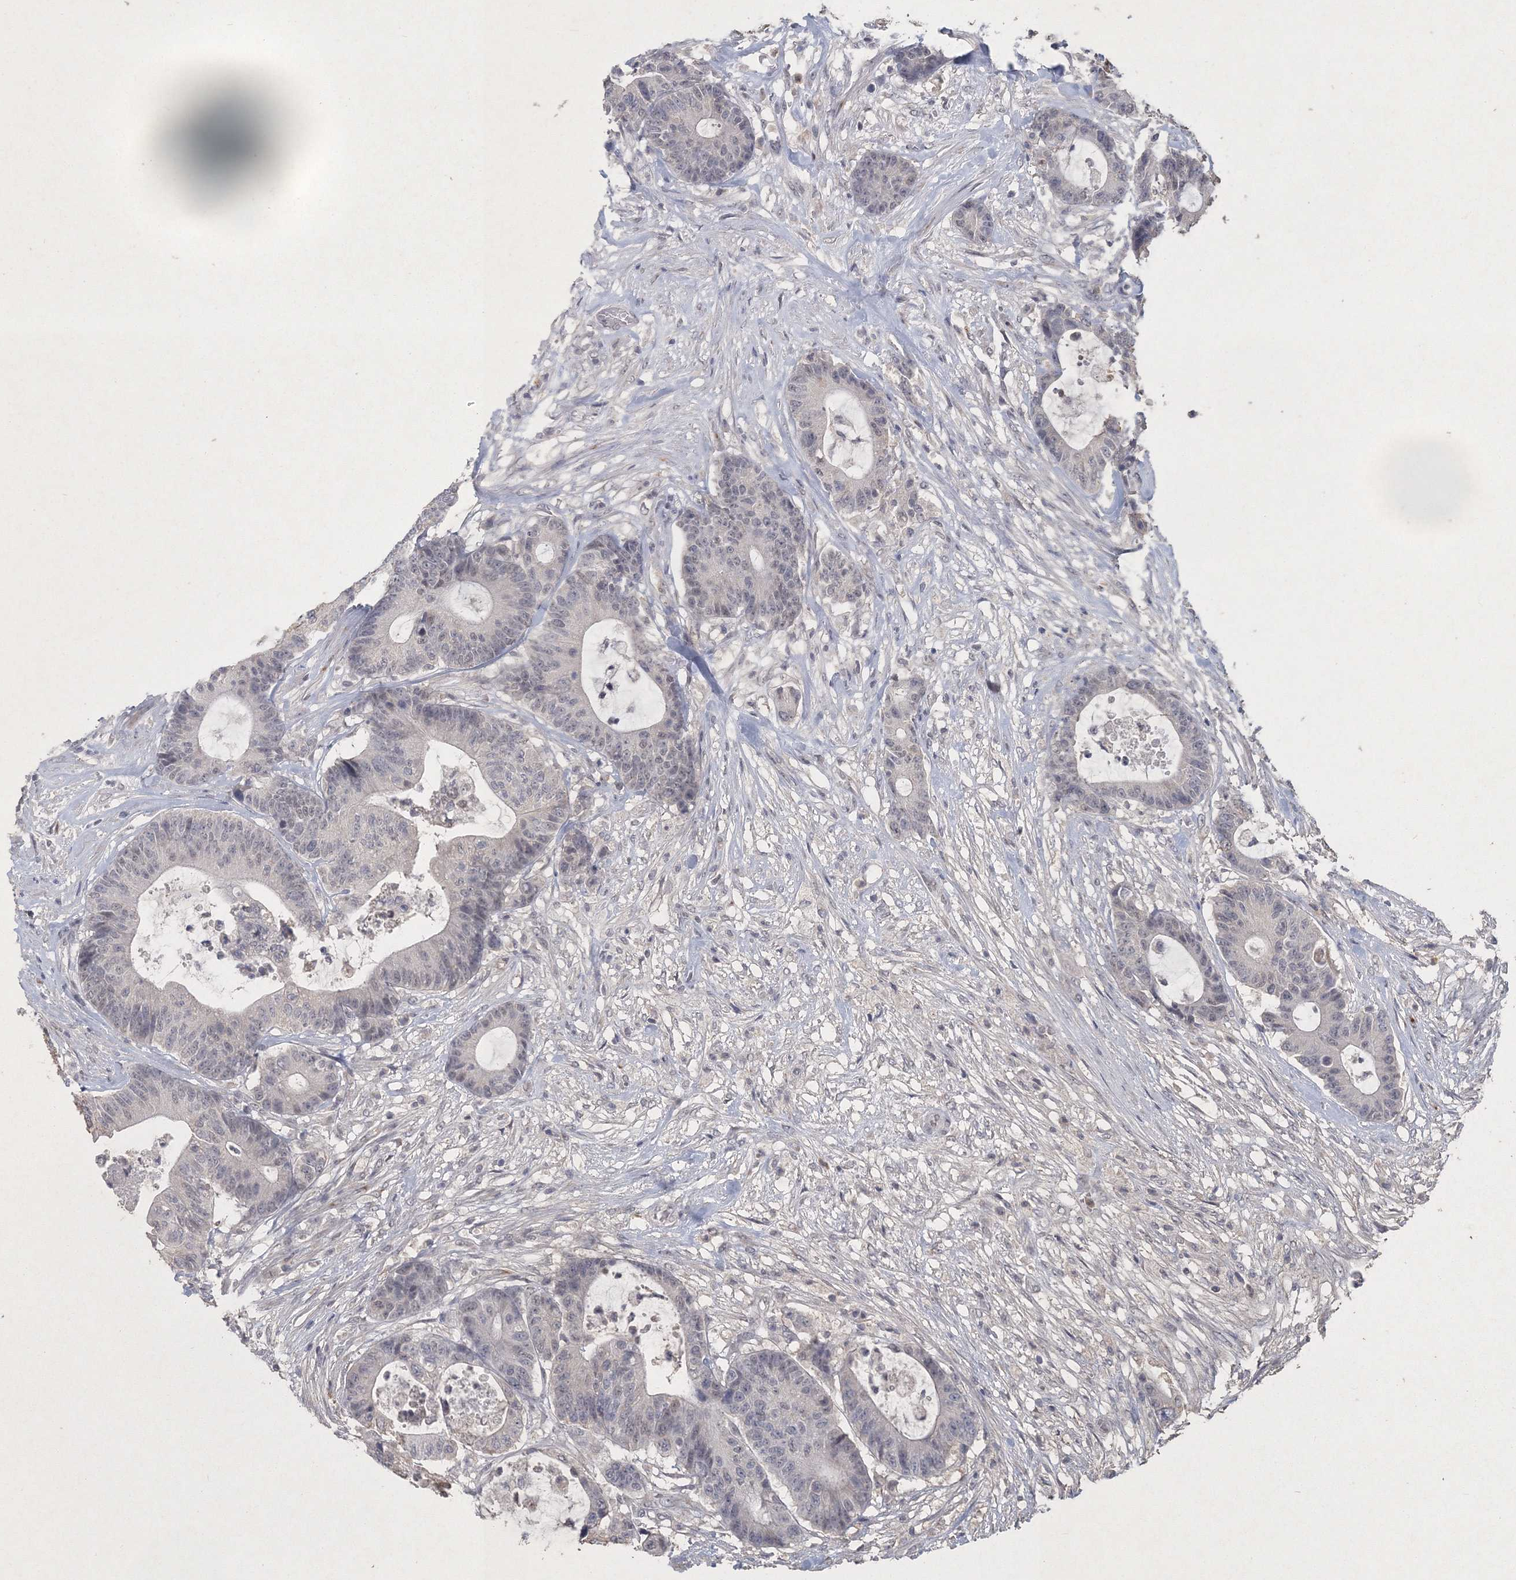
{"staining": {"intensity": "negative", "quantity": "none", "location": "none"}, "tissue": "colorectal cancer", "cell_type": "Tumor cells", "image_type": "cancer", "snomed": [{"axis": "morphology", "description": "Adenocarcinoma, NOS"}, {"axis": "topography", "description": "Colon"}], "caption": "DAB (3,3'-diaminobenzidine) immunohistochemical staining of colorectal adenocarcinoma demonstrates no significant expression in tumor cells. (Brightfield microscopy of DAB IHC at high magnification).", "gene": "UIMC1", "patient": {"sex": "female", "age": 84}}